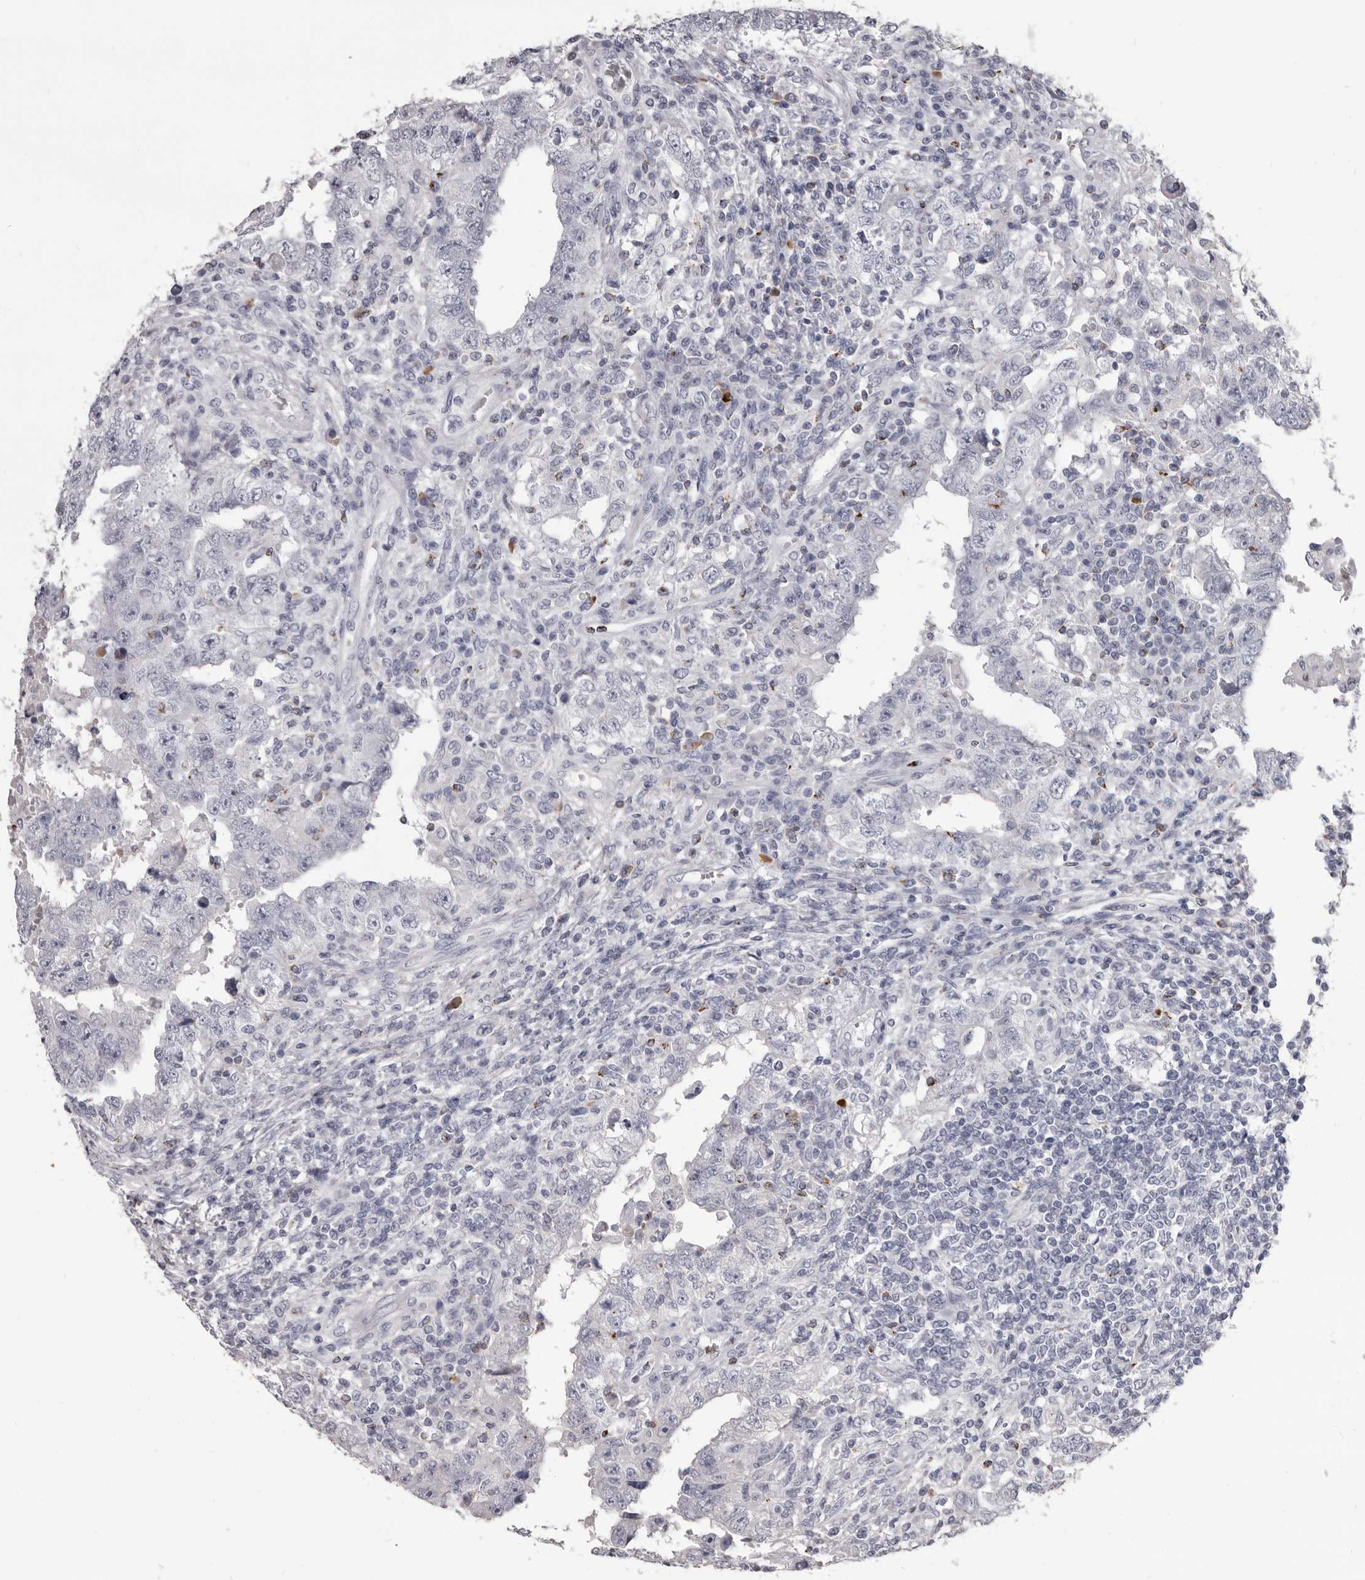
{"staining": {"intensity": "negative", "quantity": "none", "location": "none"}, "tissue": "testis cancer", "cell_type": "Tumor cells", "image_type": "cancer", "snomed": [{"axis": "morphology", "description": "Carcinoma, Embryonal, NOS"}, {"axis": "topography", "description": "Testis"}], "caption": "DAB immunohistochemical staining of testis embryonal carcinoma displays no significant expression in tumor cells.", "gene": "GZMH", "patient": {"sex": "male", "age": 26}}